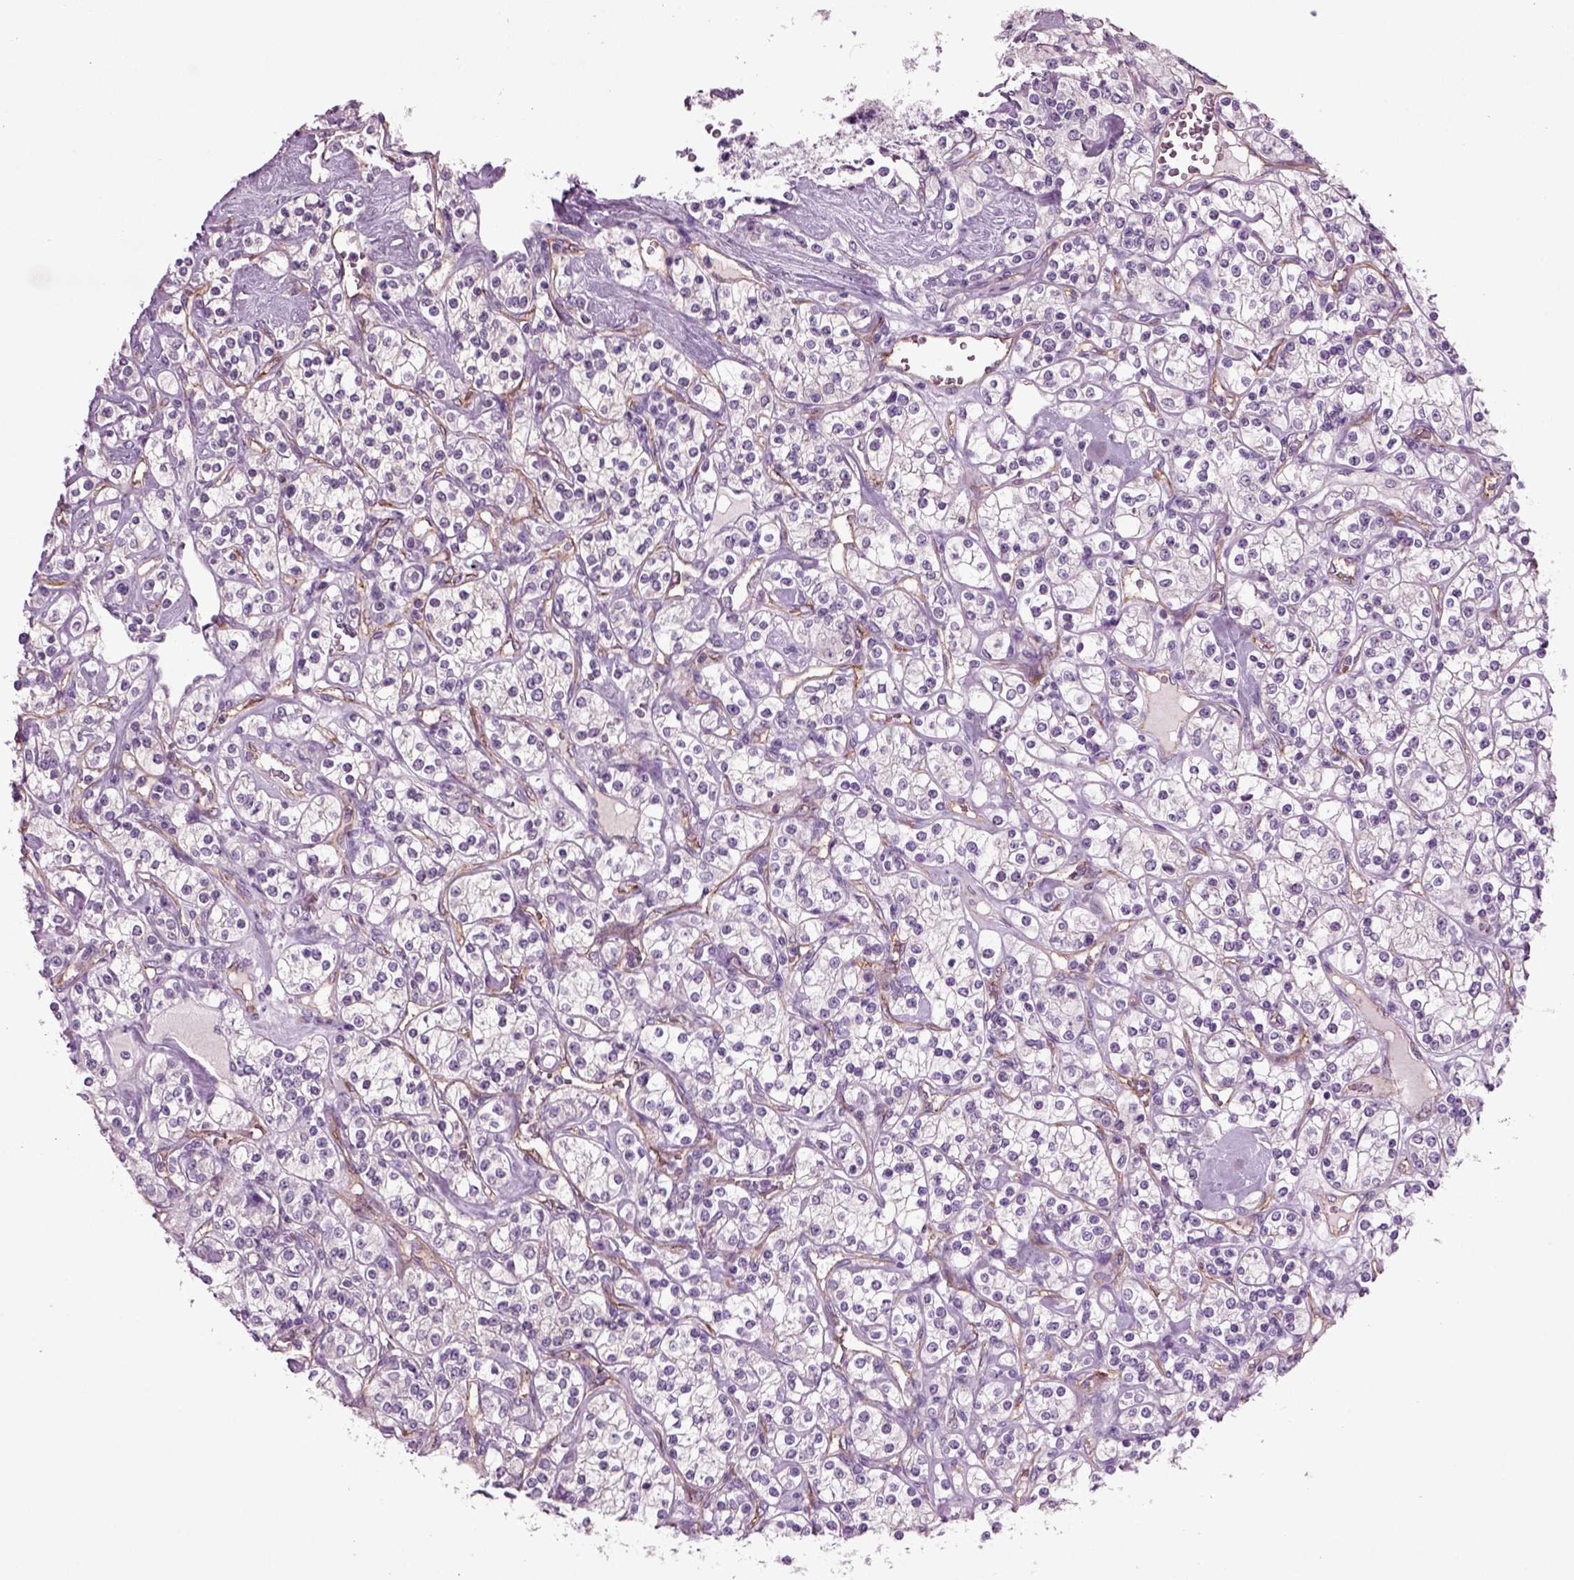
{"staining": {"intensity": "negative", "quantity": "none", "location": "none"}, "tissue": "renal cancer", "cell_type": "Tumor cells", "image_type": "cancer", "snomed": [{"axis": "morphology", "description": "Adenocarcinoma, NOS"}, {"axis": "topography", "description": "Kidney"}], "caption": "Tumor cells show no significant protein expression in renal adenocarcinoma. The staining was performed using DAB to visualize the protein expression in brown, while the nuclei were stained in blue with hematoxylin (Magnification: 20x).", "gene": "COL9A2", "patient": {"sex": "male", "age": 77}}